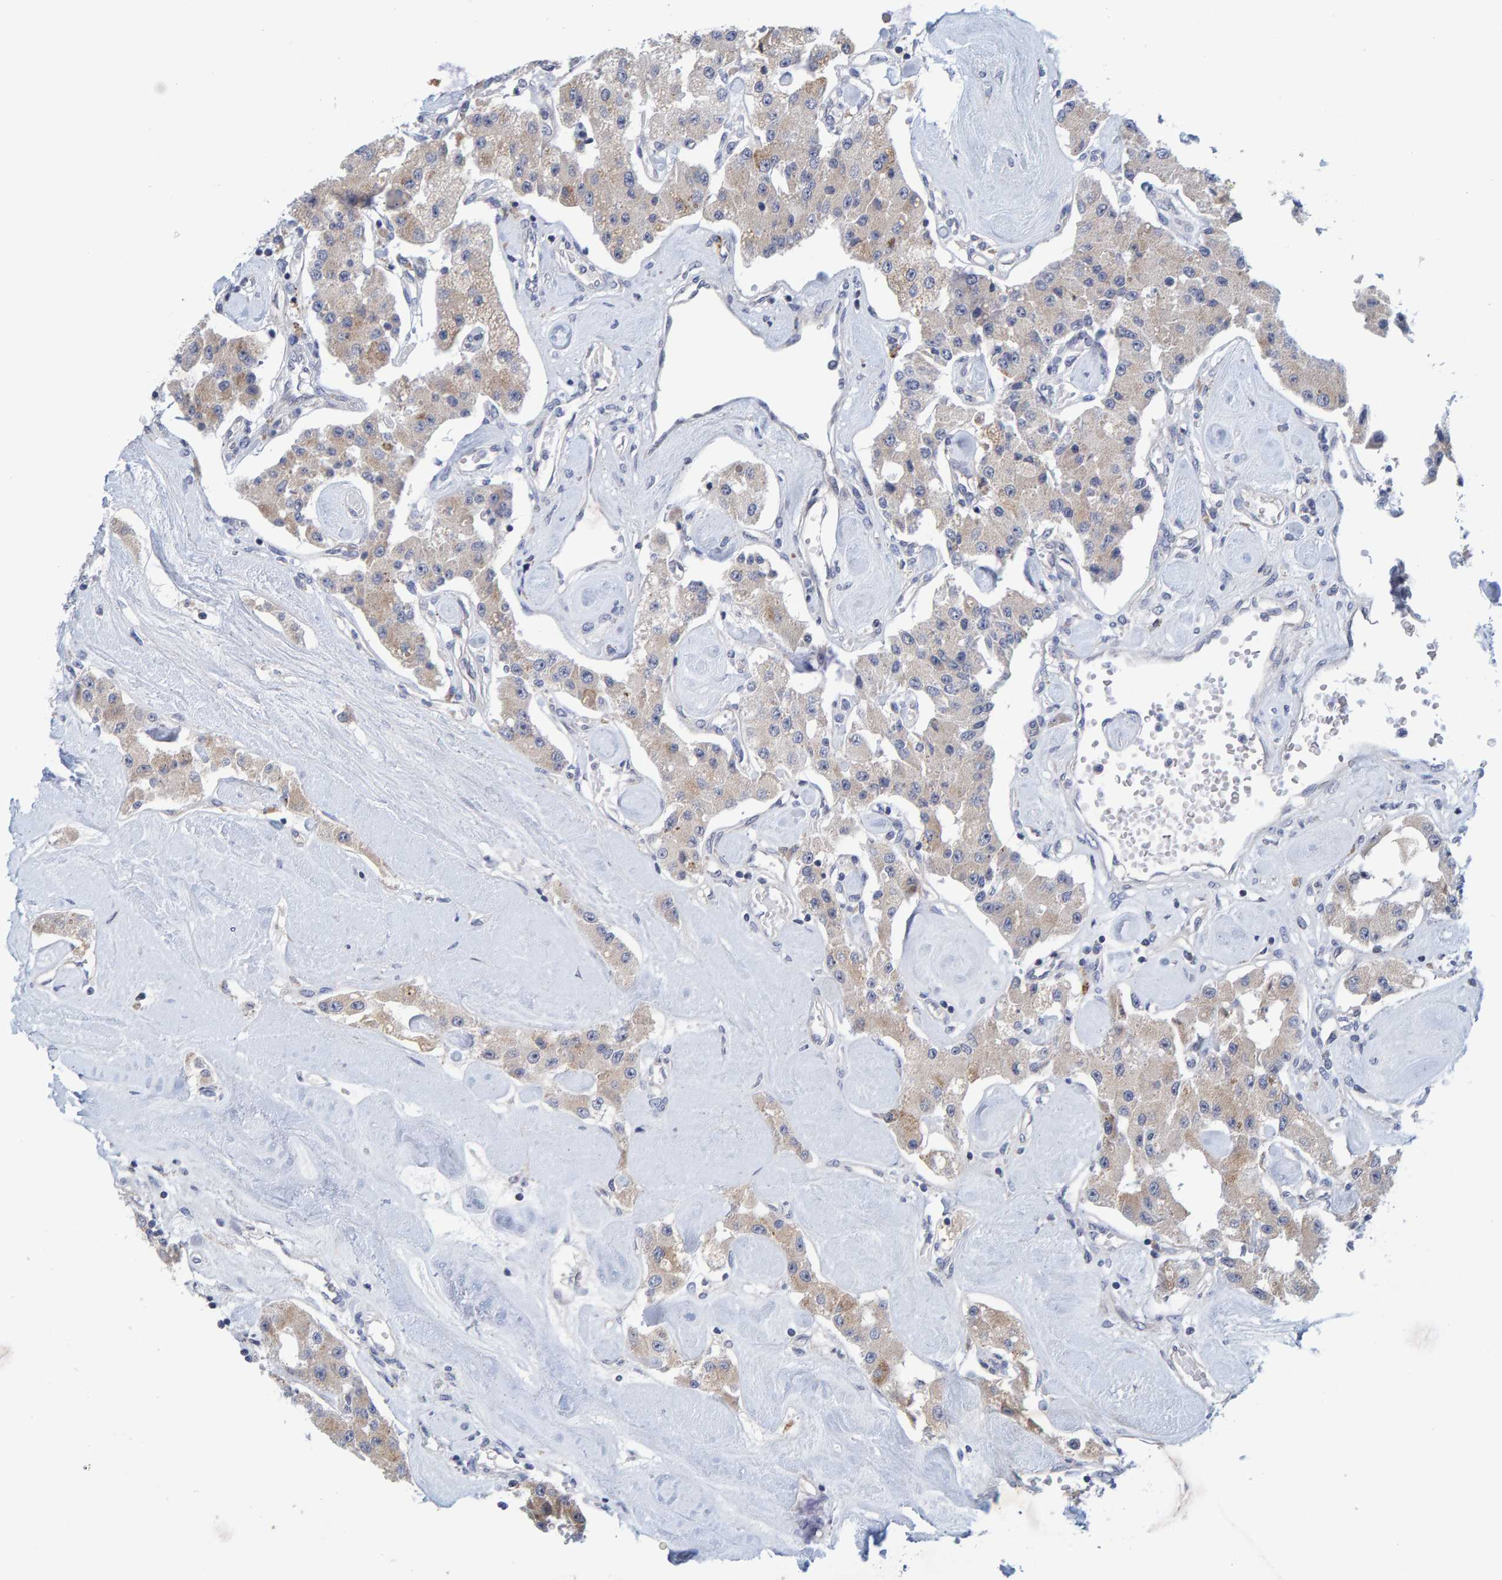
{"staining": {"intensity": "weak", "quantity": "25%-75%", "location": "cytoplasmic/membranous"}, "tissue": "carcinoid", "cell_type": "Tumor cells", "image_type": "cancer", "snomed": [{"axis": "morphology", "description": "Carcinoid, malignant, NOS"}, {"axis": "topography", "description": "Pancreas"}], "caption": "A brown stain labels weak cytoplasmic/membranous positivity of a protein in carcinoid tumor cells.", "gene": "ZNF77", "patient": {"sex": "male", "age": 41}}